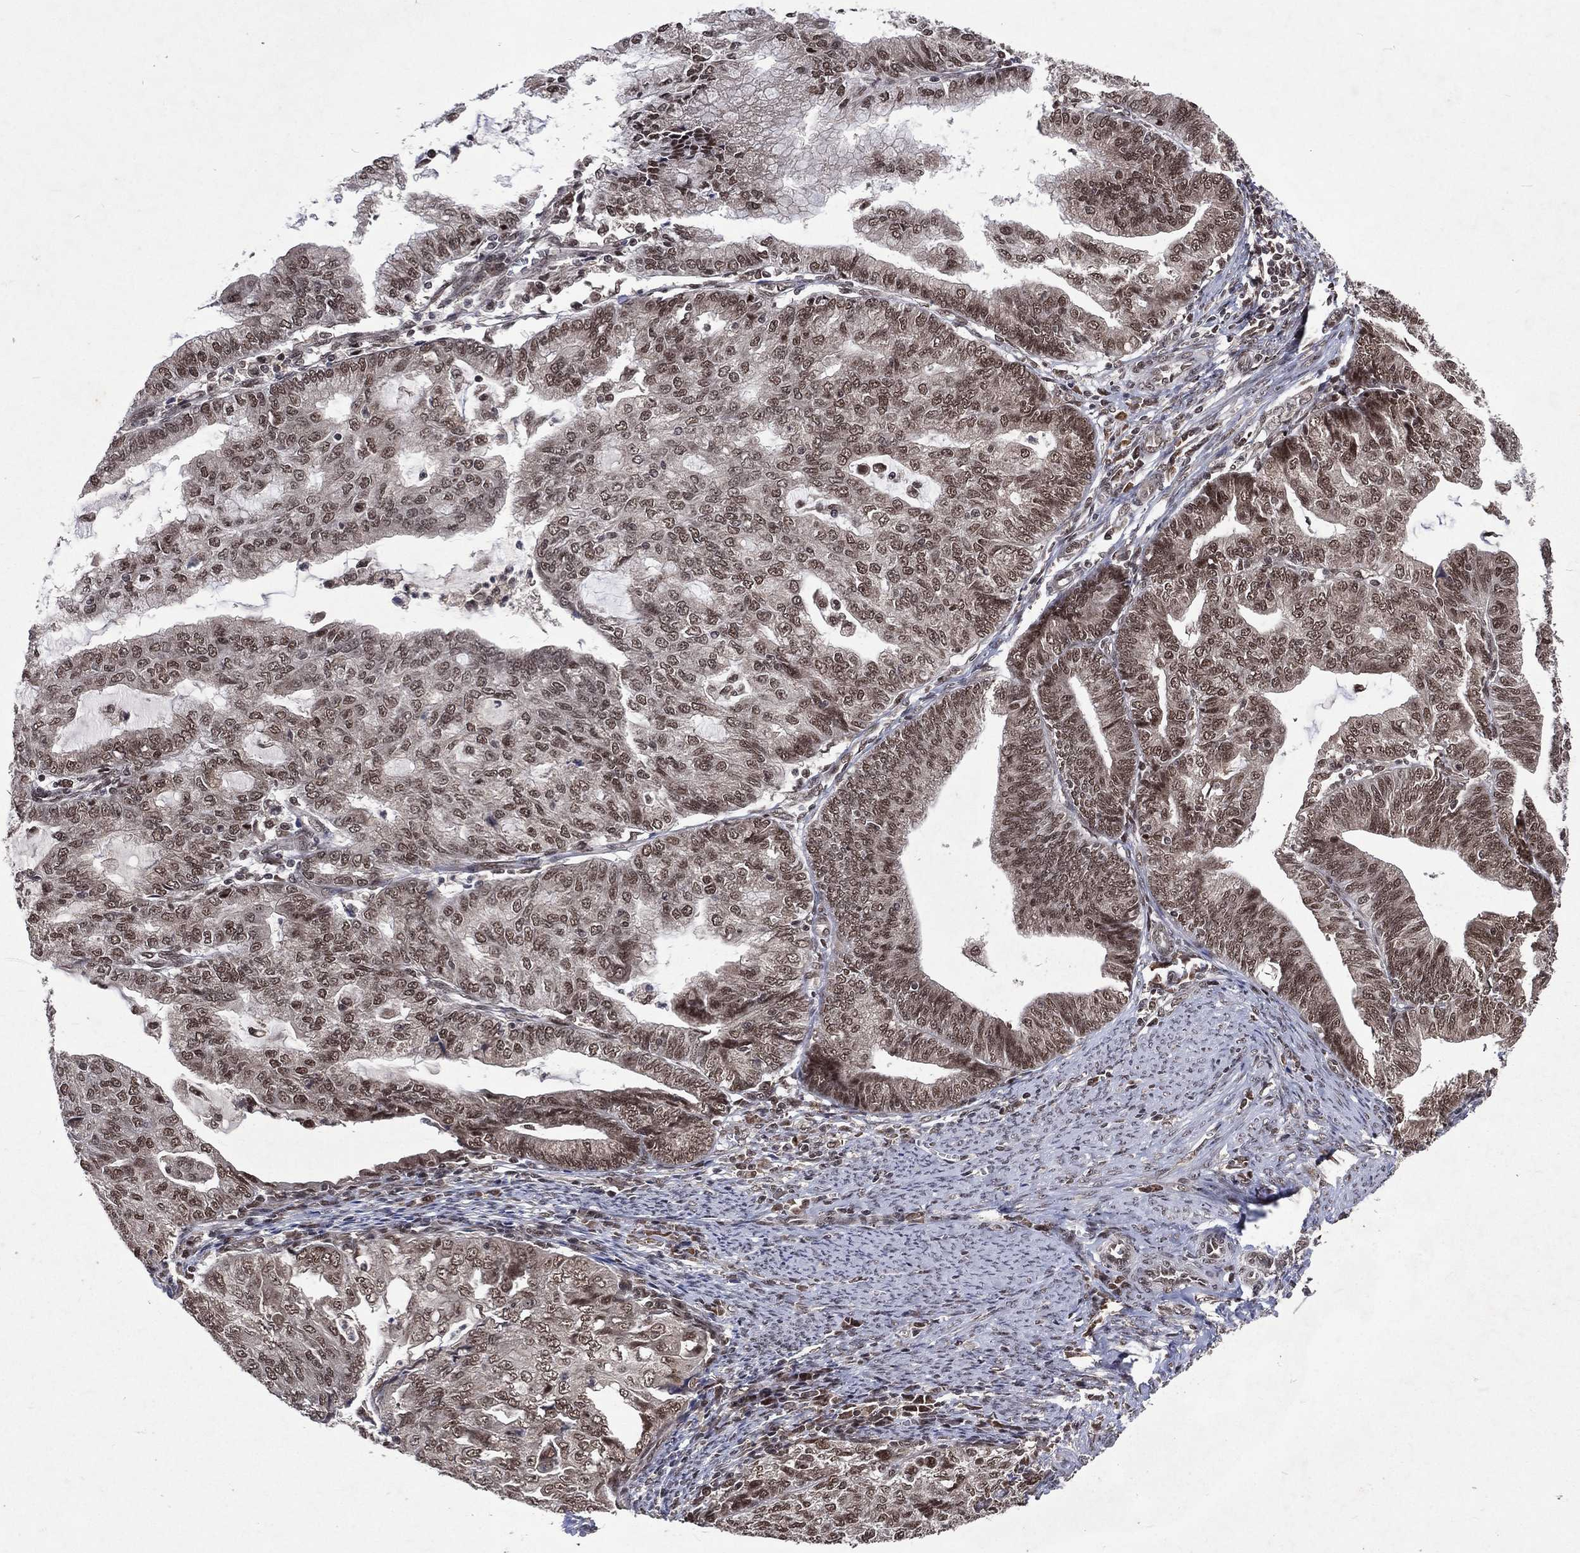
{"staining": {"intensity": "moderate", "quantity": "25%-75%", "location": "cytoplasmic/membranous,nuclear"}, "tissue": "endometrial cancer", "cell_type": "Tumor cells", "image_type": "cancer", "snomed": [{"axis": "morphology", "description": "Adenocarcinoma, NOS"}, {"axis": "topography", "description": "Endometrium"}], "caption": "IHC image of human endometrial cancer stained for a protein (brown), which demonstrates medium levels of moderate cytoplasmic/membranous and nuclear positivity in approximately 25%-75% of tumor cells.", "gene": "DMAP1", "patient": {"sex": "female", "age": 82}}